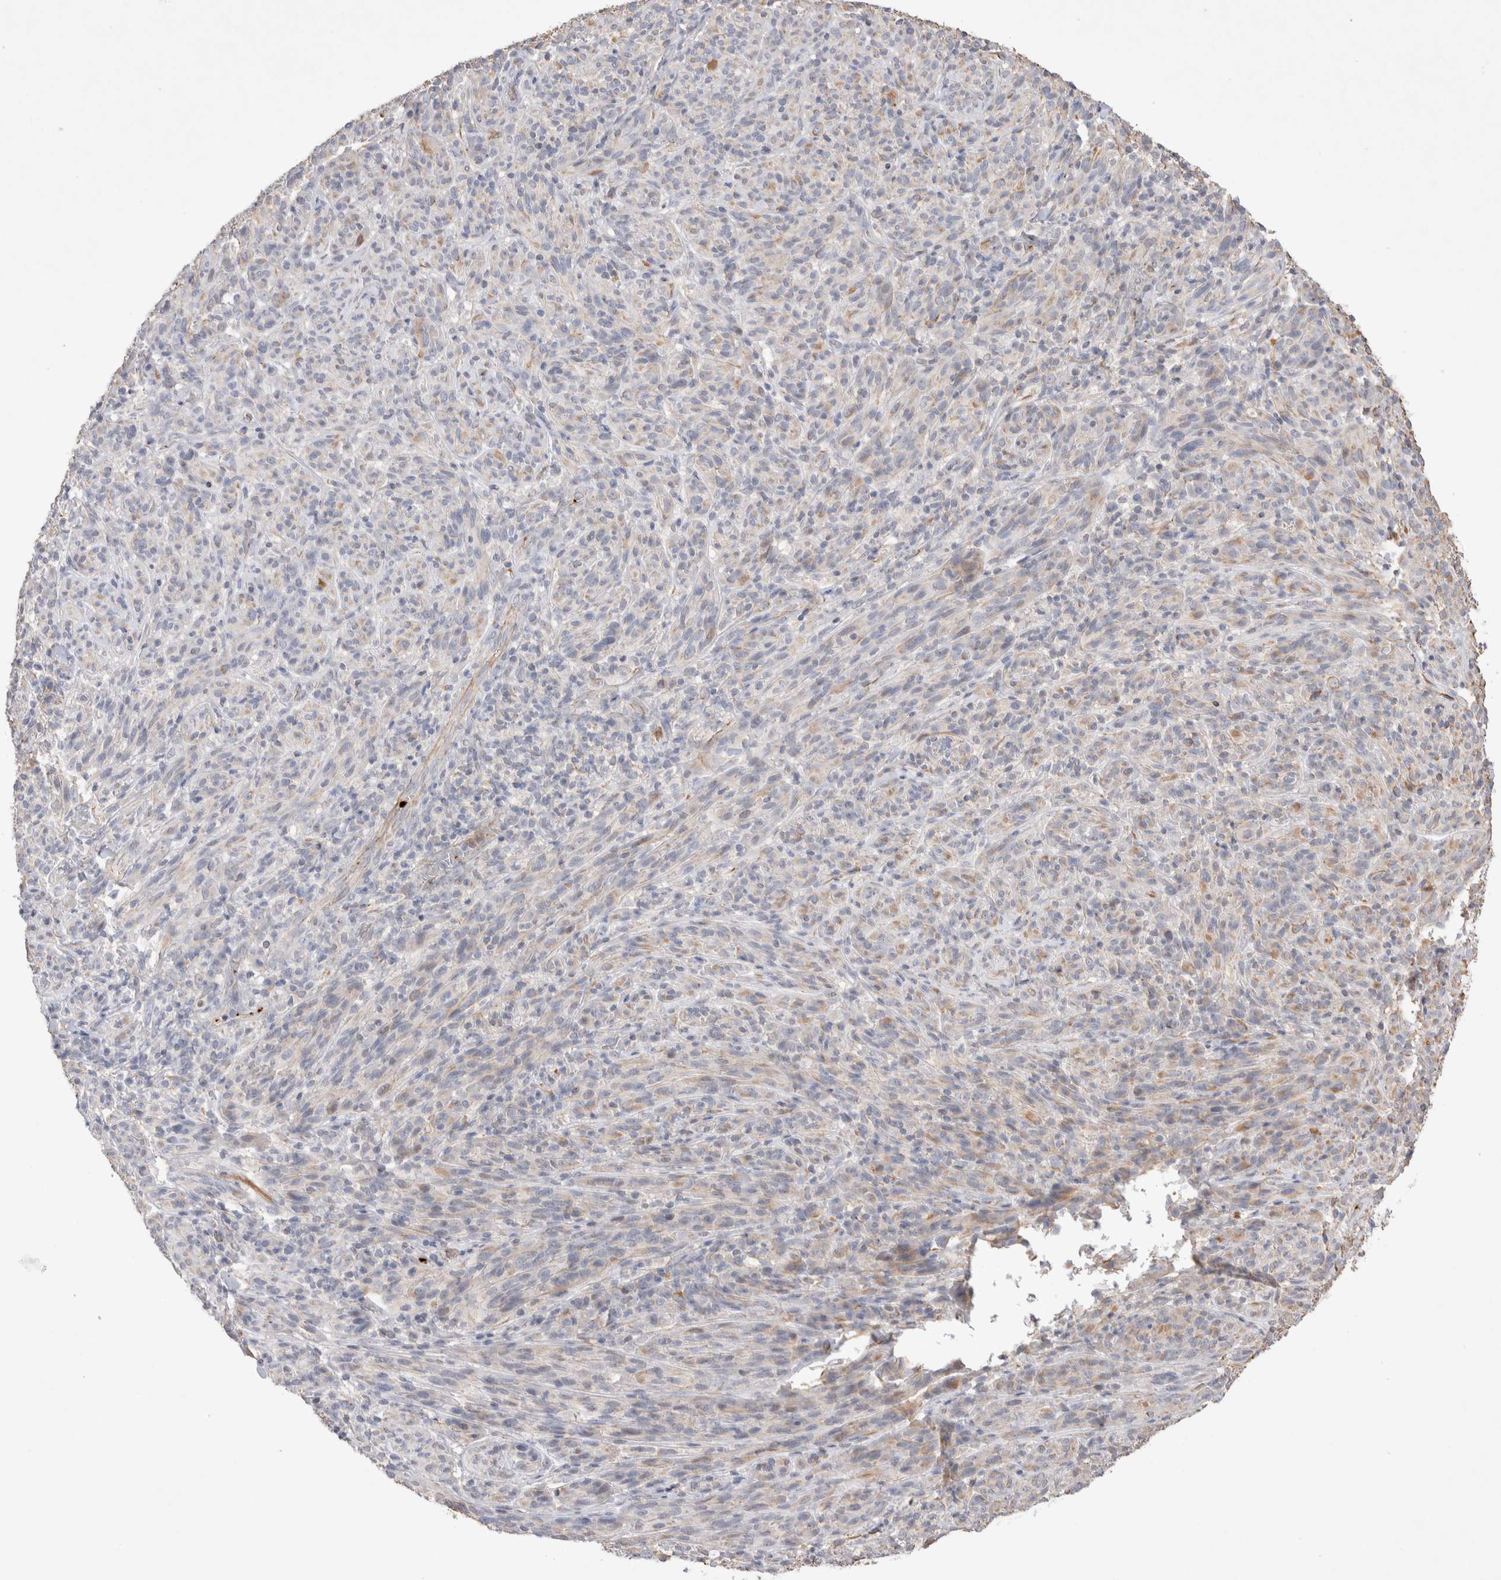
{"staining": {"intensity": "weak", "quantity": "25%-75%", "location": "cytoplasmic/membranous"}, "tissue": "melanoma", "cell_type": "Tumor cells", "image_type": "cancer", "snomed": [{"axis": "morphology", "description": "Malignant melanoma, NOS"}, {"axis": "topography", "description": "Skin of head"}], "caption": "Protein staining of melanoma tissue exhibits weak cytoplasmic/membranous positivity in approximately 25%-75% of tumor cells. Immunohistochemistry stains the protein of interest in brown and the nuclei are stained blue.", "gene": "FFAR2", "patient": {"sex": "male", "age": 96}}